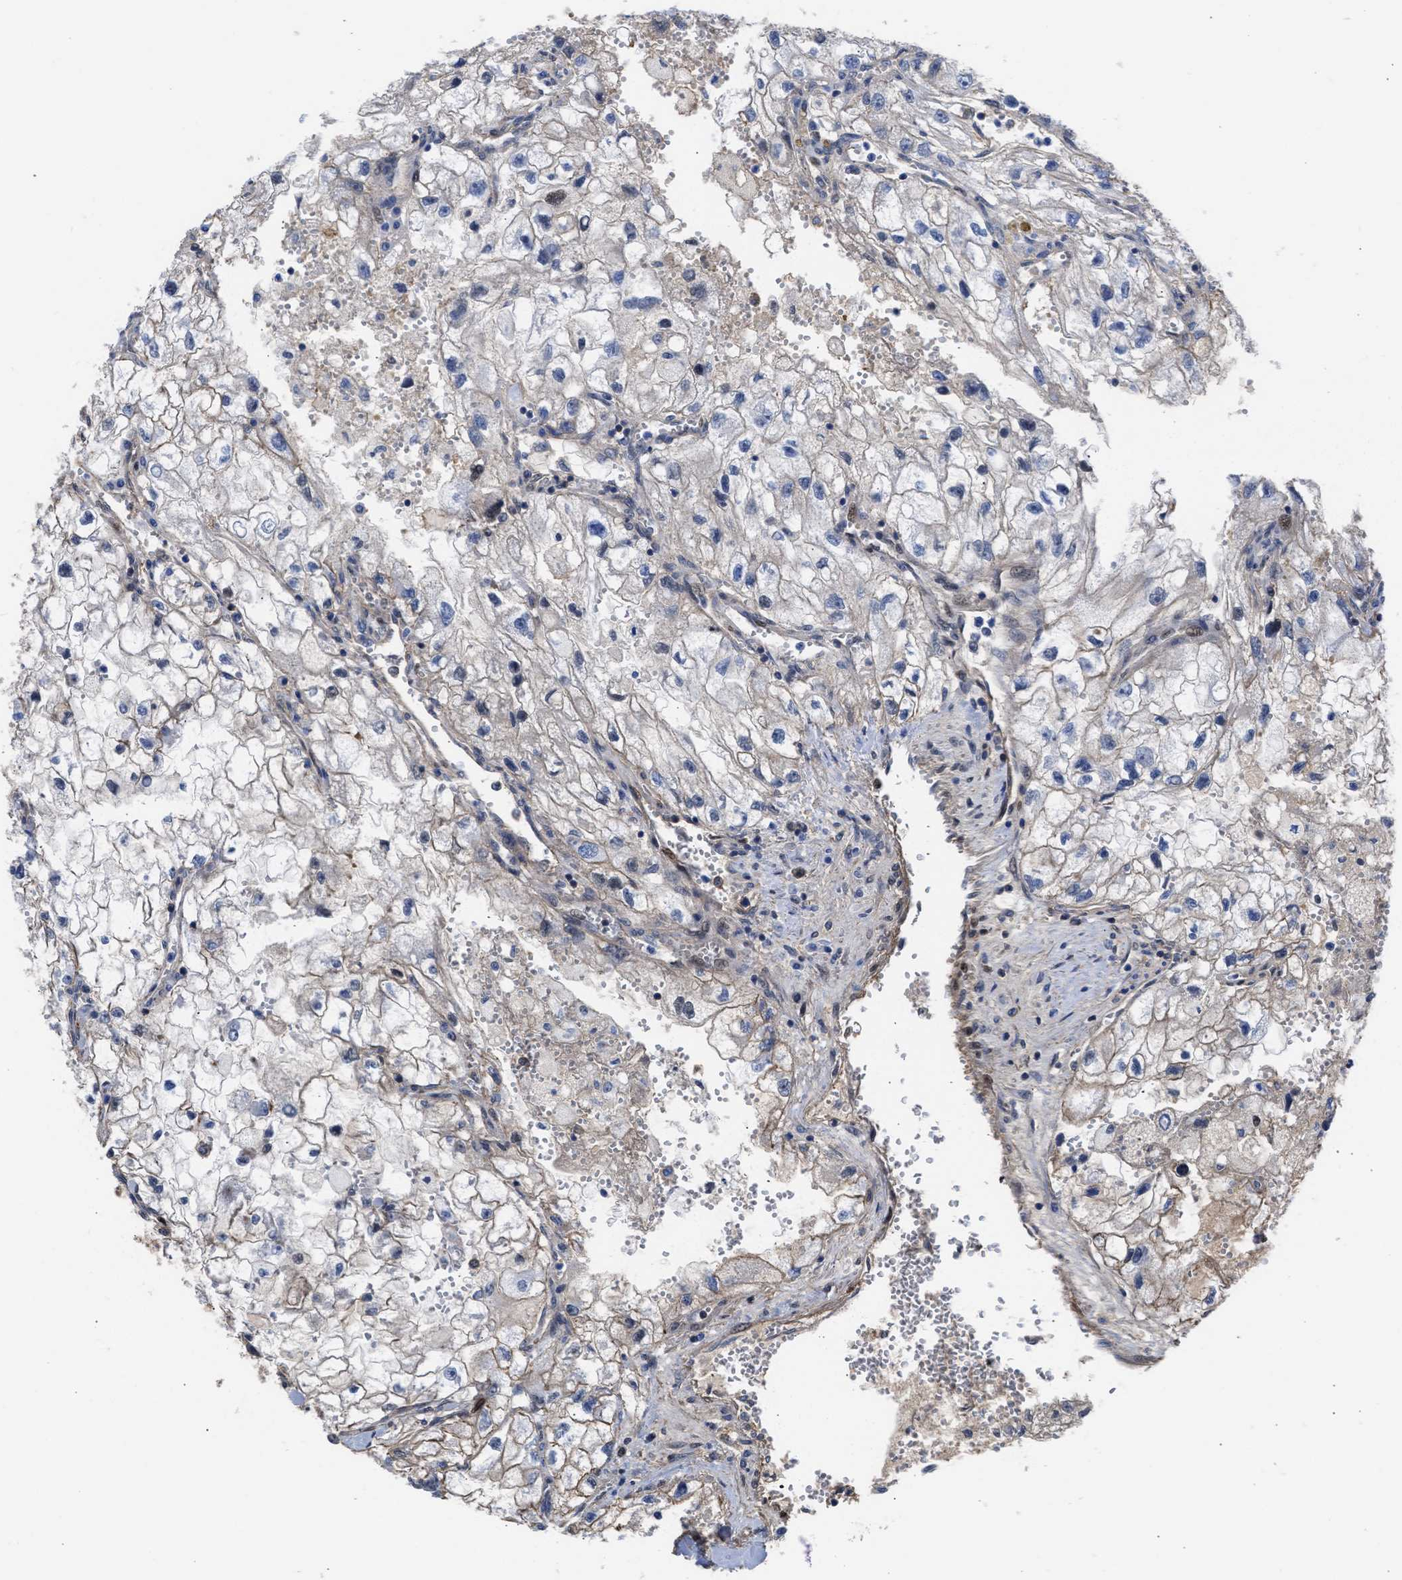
{"staining": {"intensity": "negative", "quantity": "none", "location": "none"}, "tissue": "renal cancer", "cell_type": "Tumor cells", "image_type": "cancer", "snomed": [{"axis": "morphology", "description": "Adenocarcinoma, NOS"}, {"axis": "topography", "description": "Kidney"}], "caption": "DAB (3,3'-diaminobenzidine) immunohistochemical staining of renal cancer displays no significant staining in tumor cells.", "gene": "MAS1L", "patient": {"sex": "female", "age": 70}}